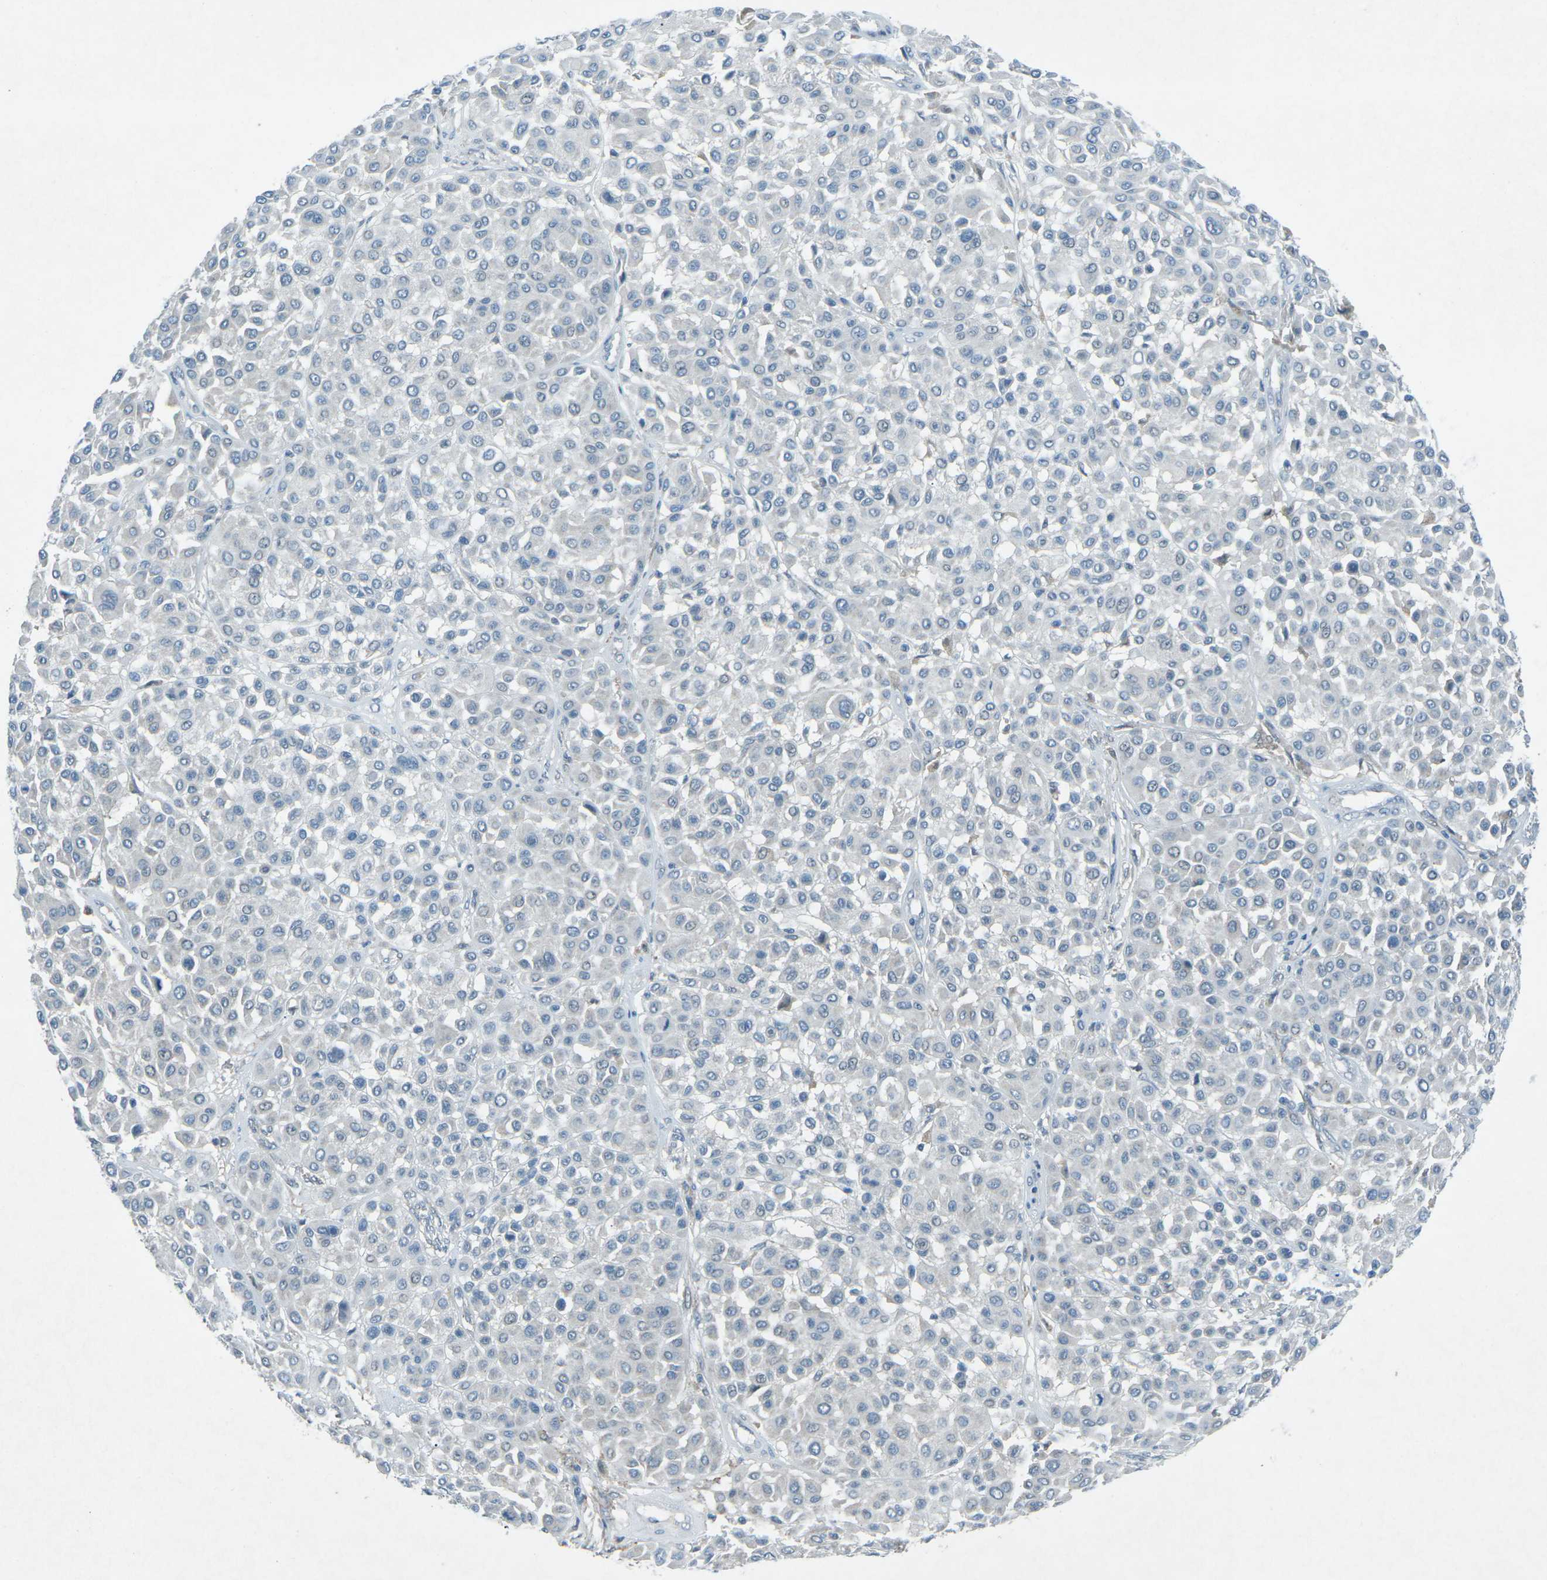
{"staining": {"intensity": "negative", "quantity": "none", "location": "none"}, "tissue": "melanoma", "cell_type": "Tumor cells", "image_type": "cancer", "snomed": [{"axis": "morphology", "description": "Malignant melanoma, Metastatic site"}, {"axis": "topography", "description": "Soft tissue"}], "caption": "Histopathology image shows no protein staining in tumor cells of melanoma tissue.", "gene": "PRKCA", "patient": {"sex": "male", "age": 41}}